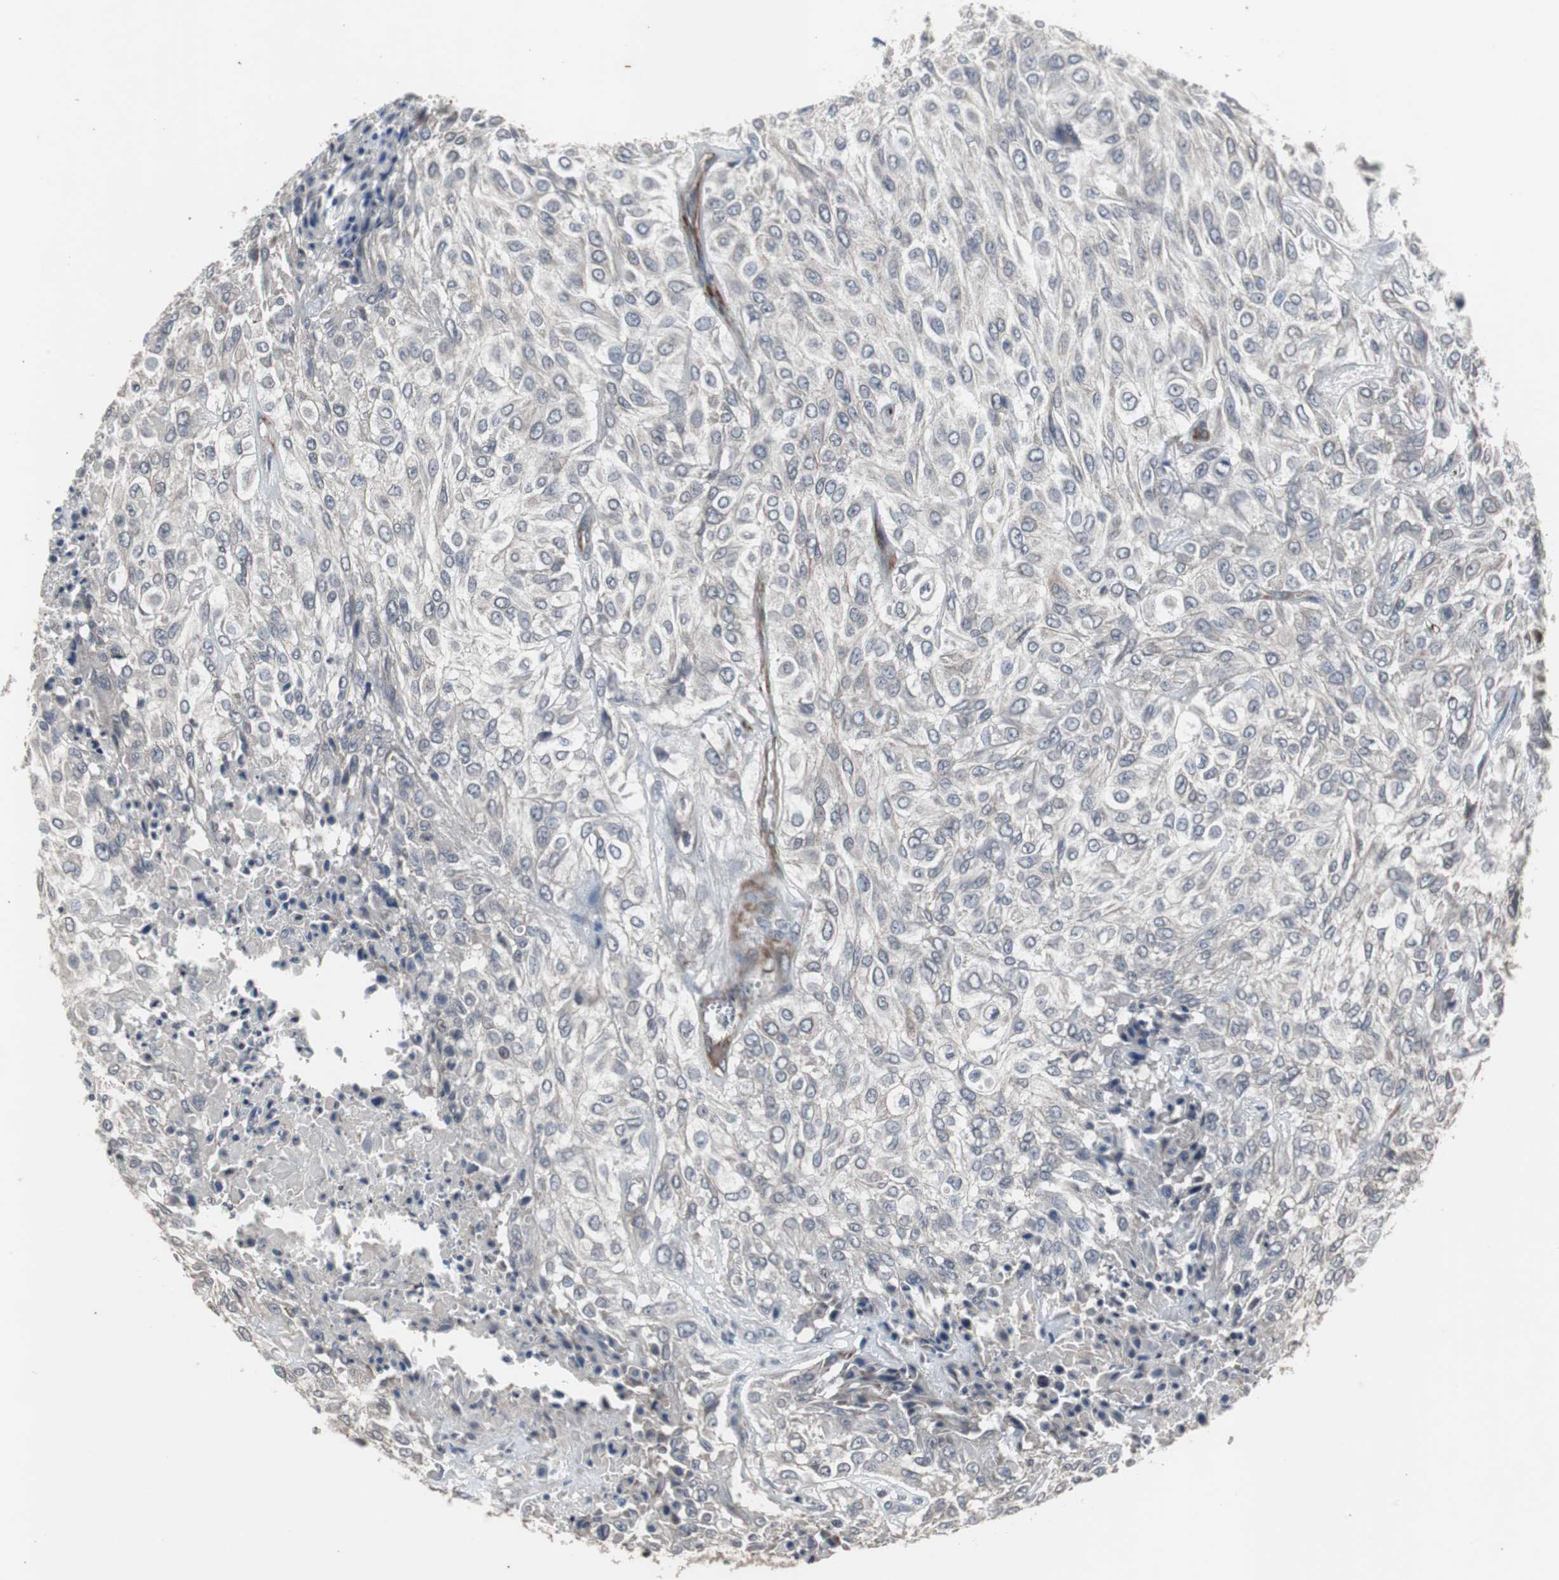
{"staining": {"intensity": "negative", "quantity": "none", "location": "none"}, "tissue": "urothelial cancer", "cell_type": "Tumor cells", "image_type": "cancer", "snomed": [{"axis": "morphology", "description": "Urothelial carcinoma, High grade"}, {"axis": "topography", "description": "Urinary bladder"}], "caption": "IHC of urothelial cancer exhibits no expression in tumor cells. The staining is performed using DAB (3,3'-diaminobenzidine) brown chromogen with nuclei counter-stained in using hematoxylin.", "gene": "CRADD", "patient": {"sex": "male", "age": 57}}